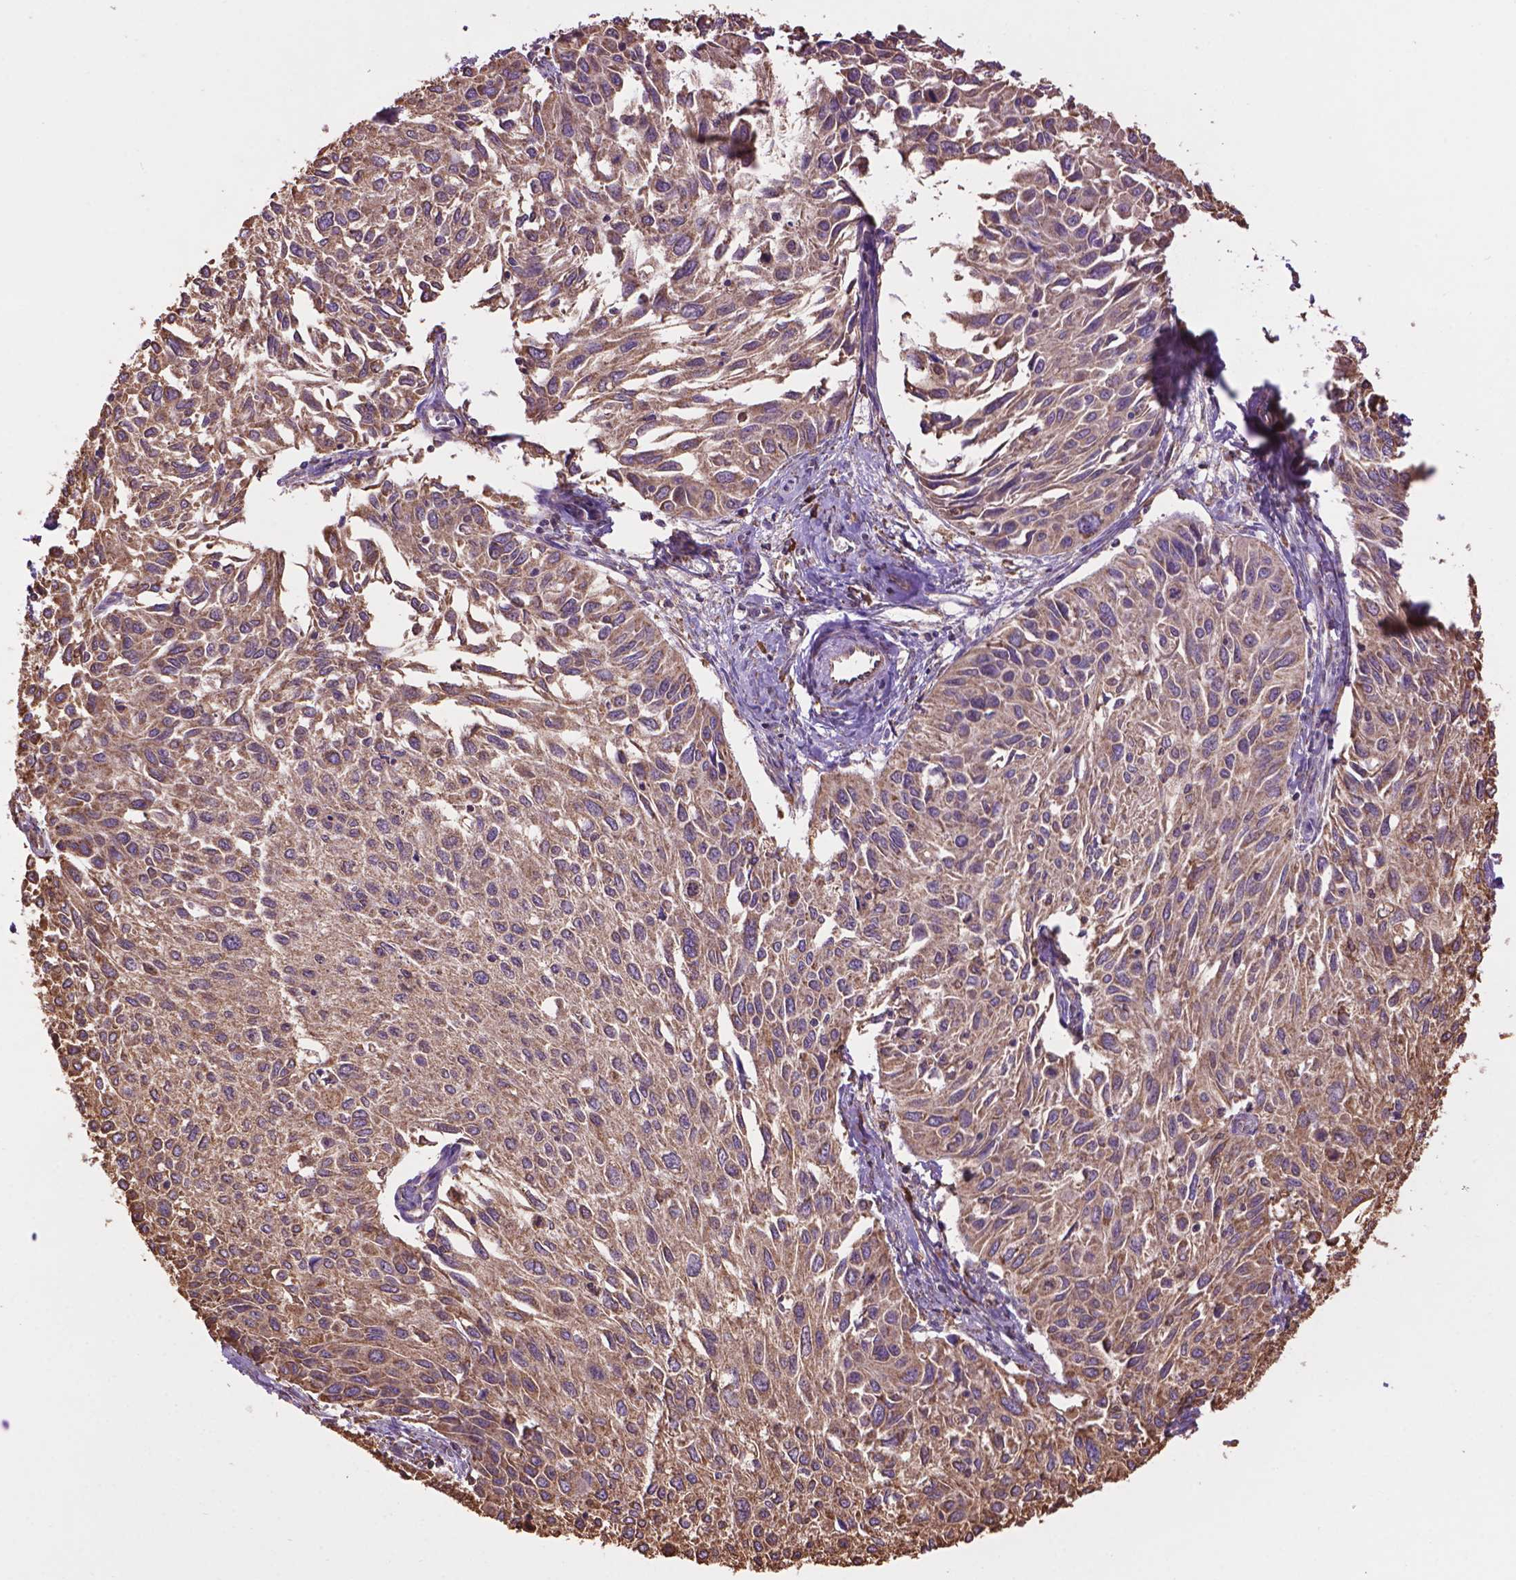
{"staining": {"intensity": "moderate", "quantity": ">75%", "location": "cytoplasmic/membranous"}, "tissue": "cervical cancer", "cell_type": "Tumor cells", "image_type": "cancer", "snomed": [{"axis": "morphology", "description": "Squamous cell carcinoma, NOS"}, {"axis": "topography", "description": "Cervix"}], "caption": "Immunohistochemistry (IHC) of human cervical squamous cell carcinoma shows medium levels of moderate cytoplasmic/membranous positivity in about >75% of tumor cells.", "gene": "PPP2R5E", "patient": {"sex": "female", "age": 50}}